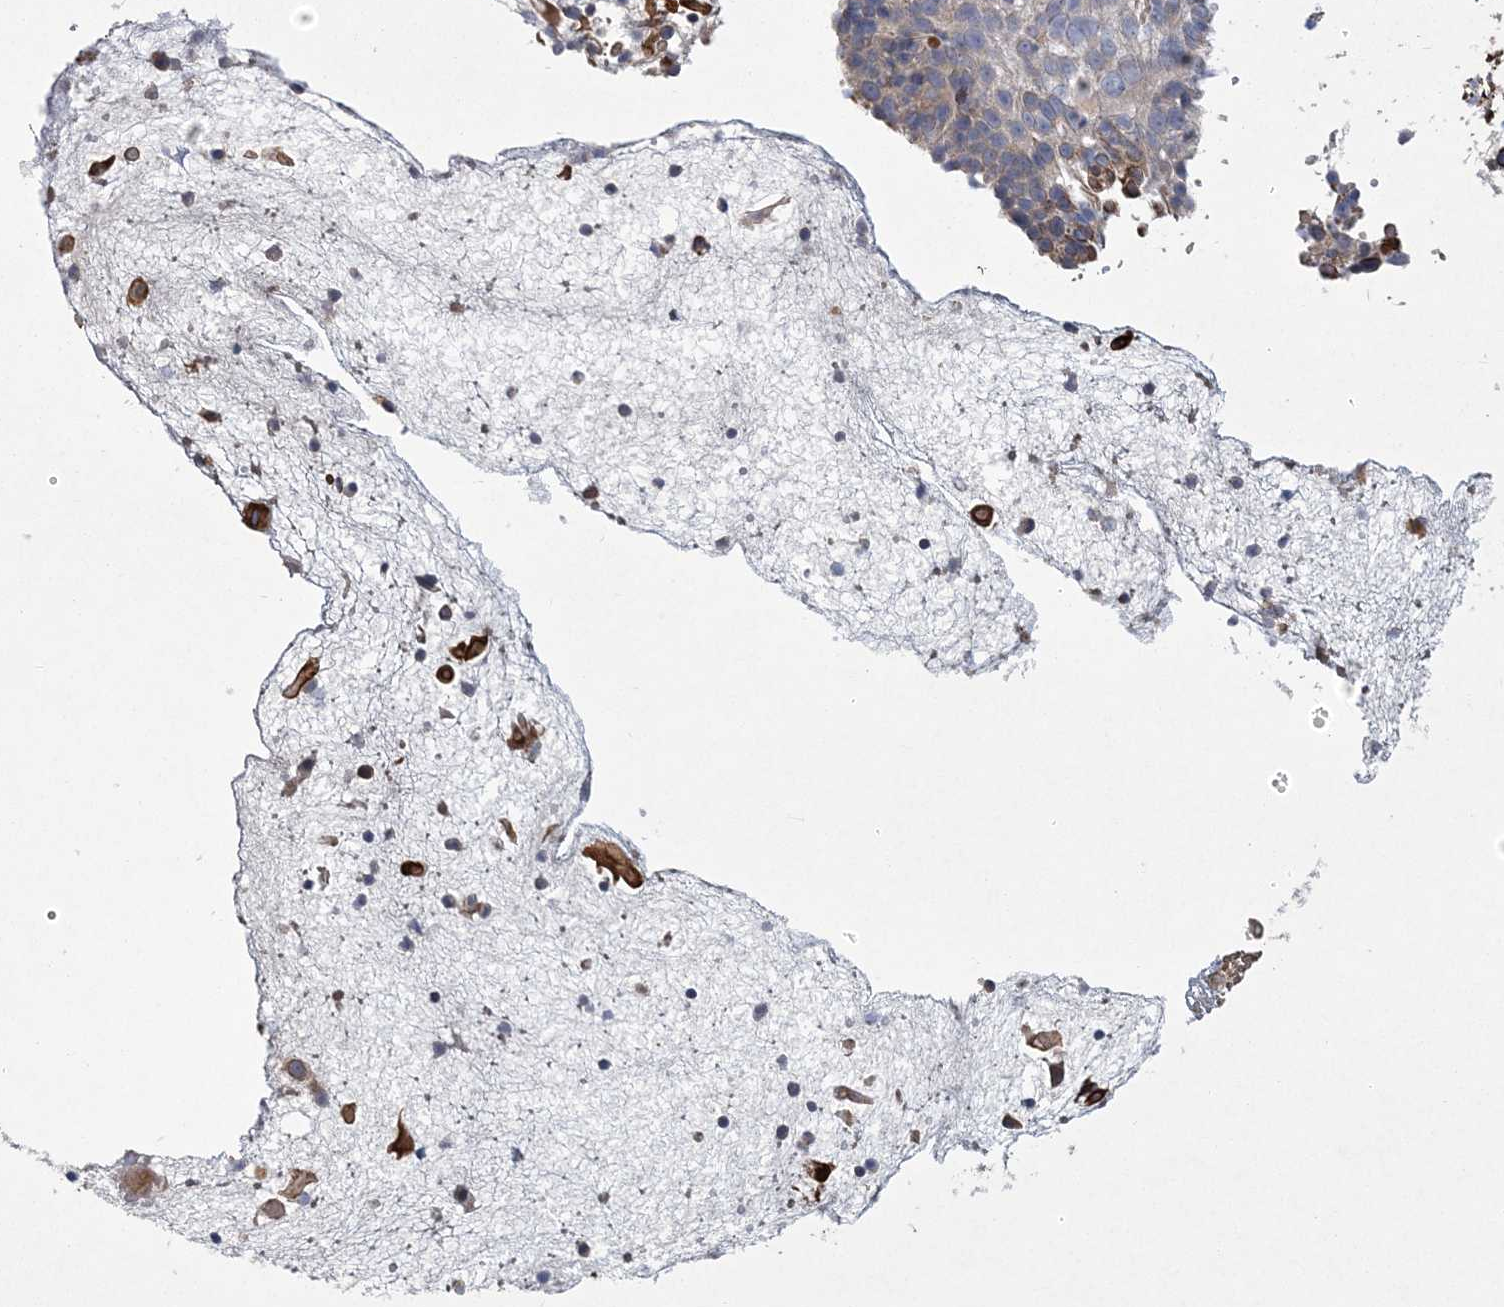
{"staining": {"intensity": "weak", "quantity": "<25%", "location": "cytoplasmic/membranous"}, "tissue": "cervical cancer", "cell_type": "Tumor cells", "image_type": "cancer", "snomed": [{"axis": "morphology", "description": "Squamous cell carcinoma, NOS"}, {"axis": "topography", "description": "Cervix"}], "caption": "DAB immunohistochemical staining of cervical squamous cell carcinoma displays no significant staining in tumor cells.", "gene": "ARSJ", "patient": {"sex": "female", "age": 74}}